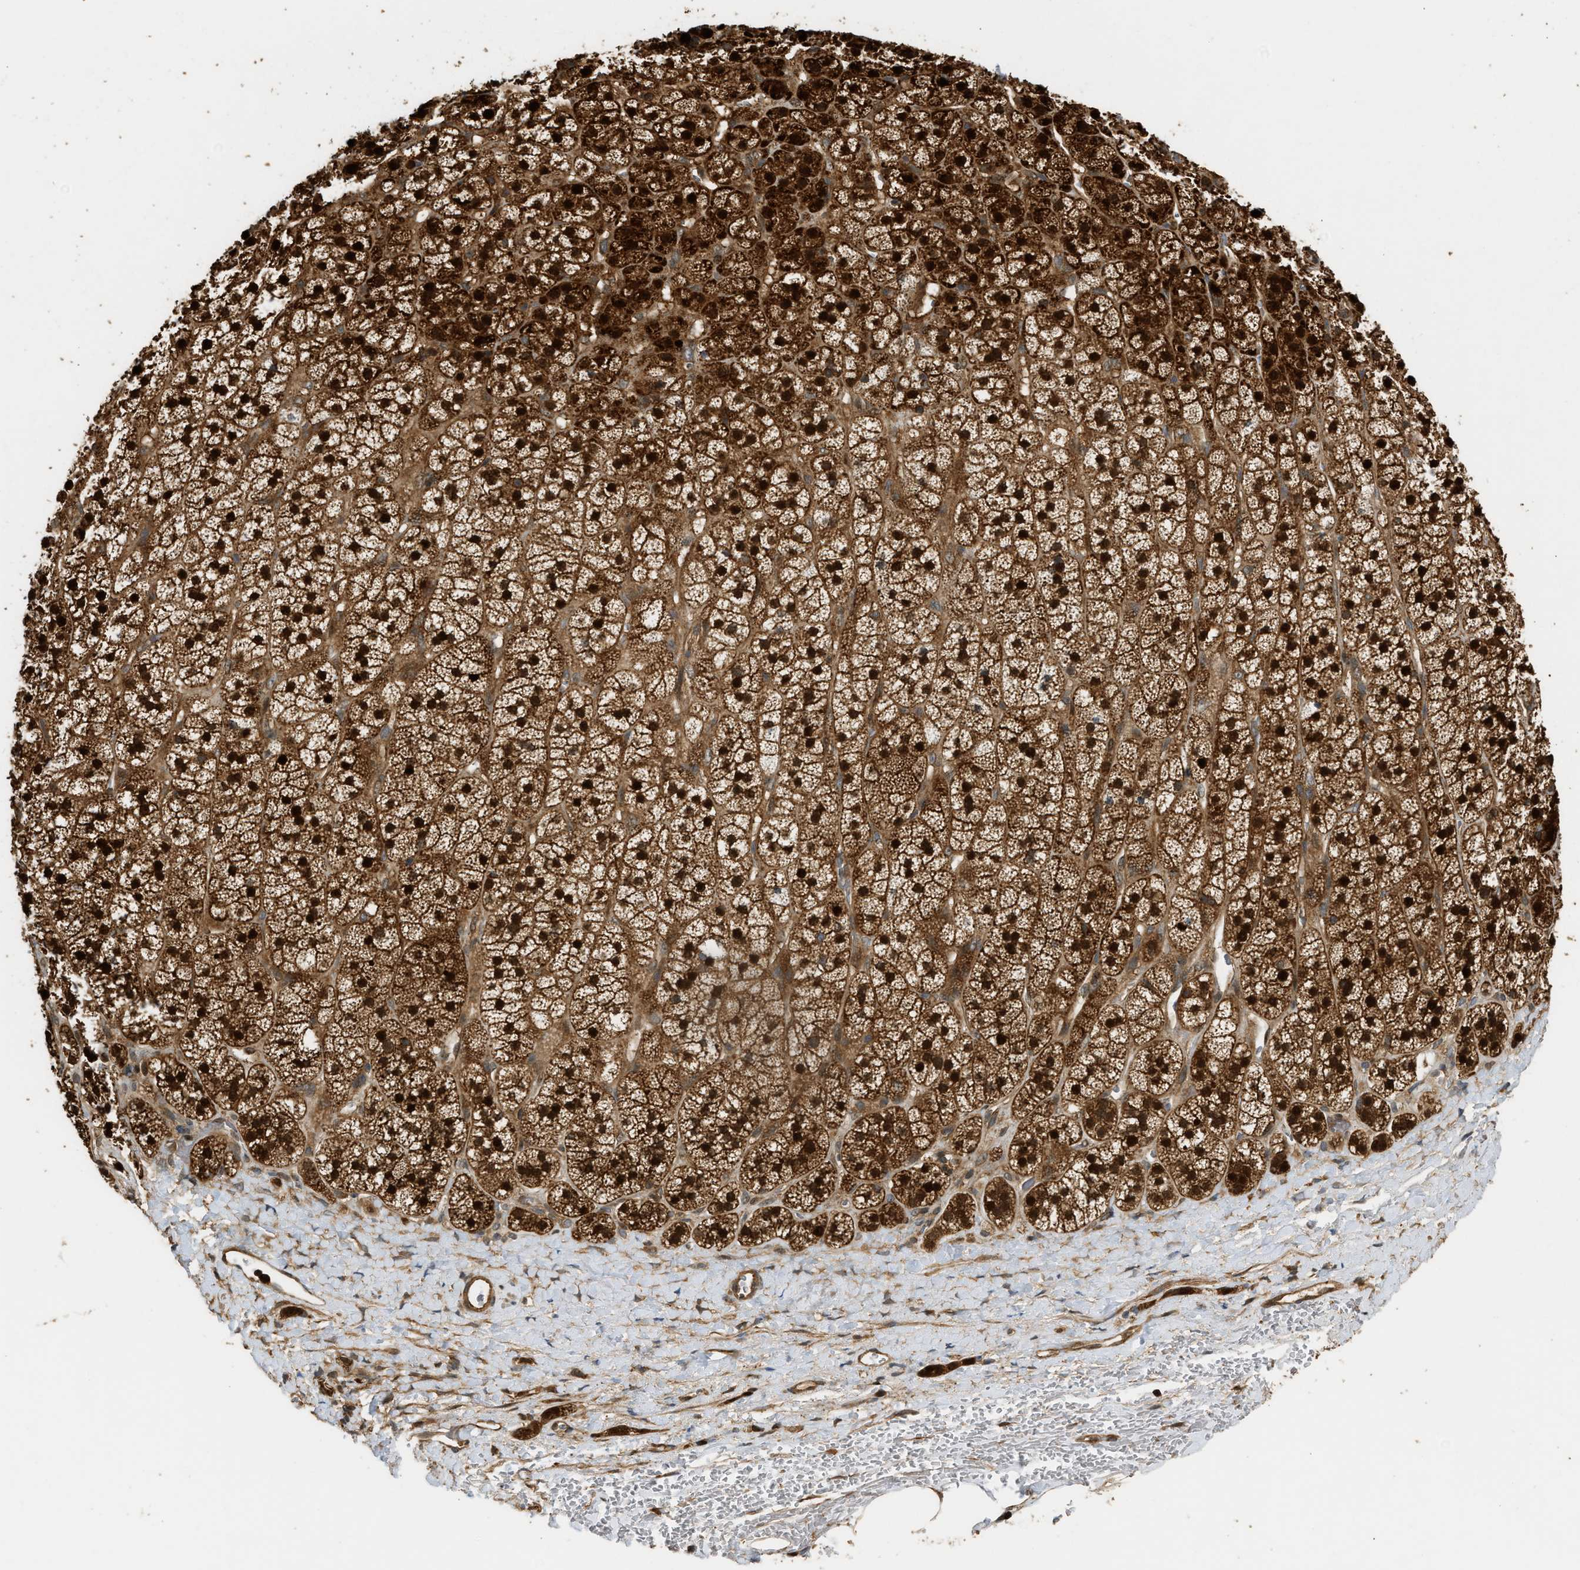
{"staining": {"intensity": "strong", "quantity": ">75%", "location": "cytoplasmic/membranous,nuclear"}, "tissue": "adrenal gland", "cell_type": "Glandular cells", "image_type": "normal", "snomed": [{"axis": "morphology", "description": "Normal tissue, NOS"}, {"axis": "topography", "description": "Adrenal gland"}], "caption": "Adrenal gland stained with a brown dye reveals strong cytoplasmic/membranous,nuclear positive staining in approximately >75% of glandular cells.", "gene": "ENSG00000282218", "patient": {"sex": "male", "age": 56}}